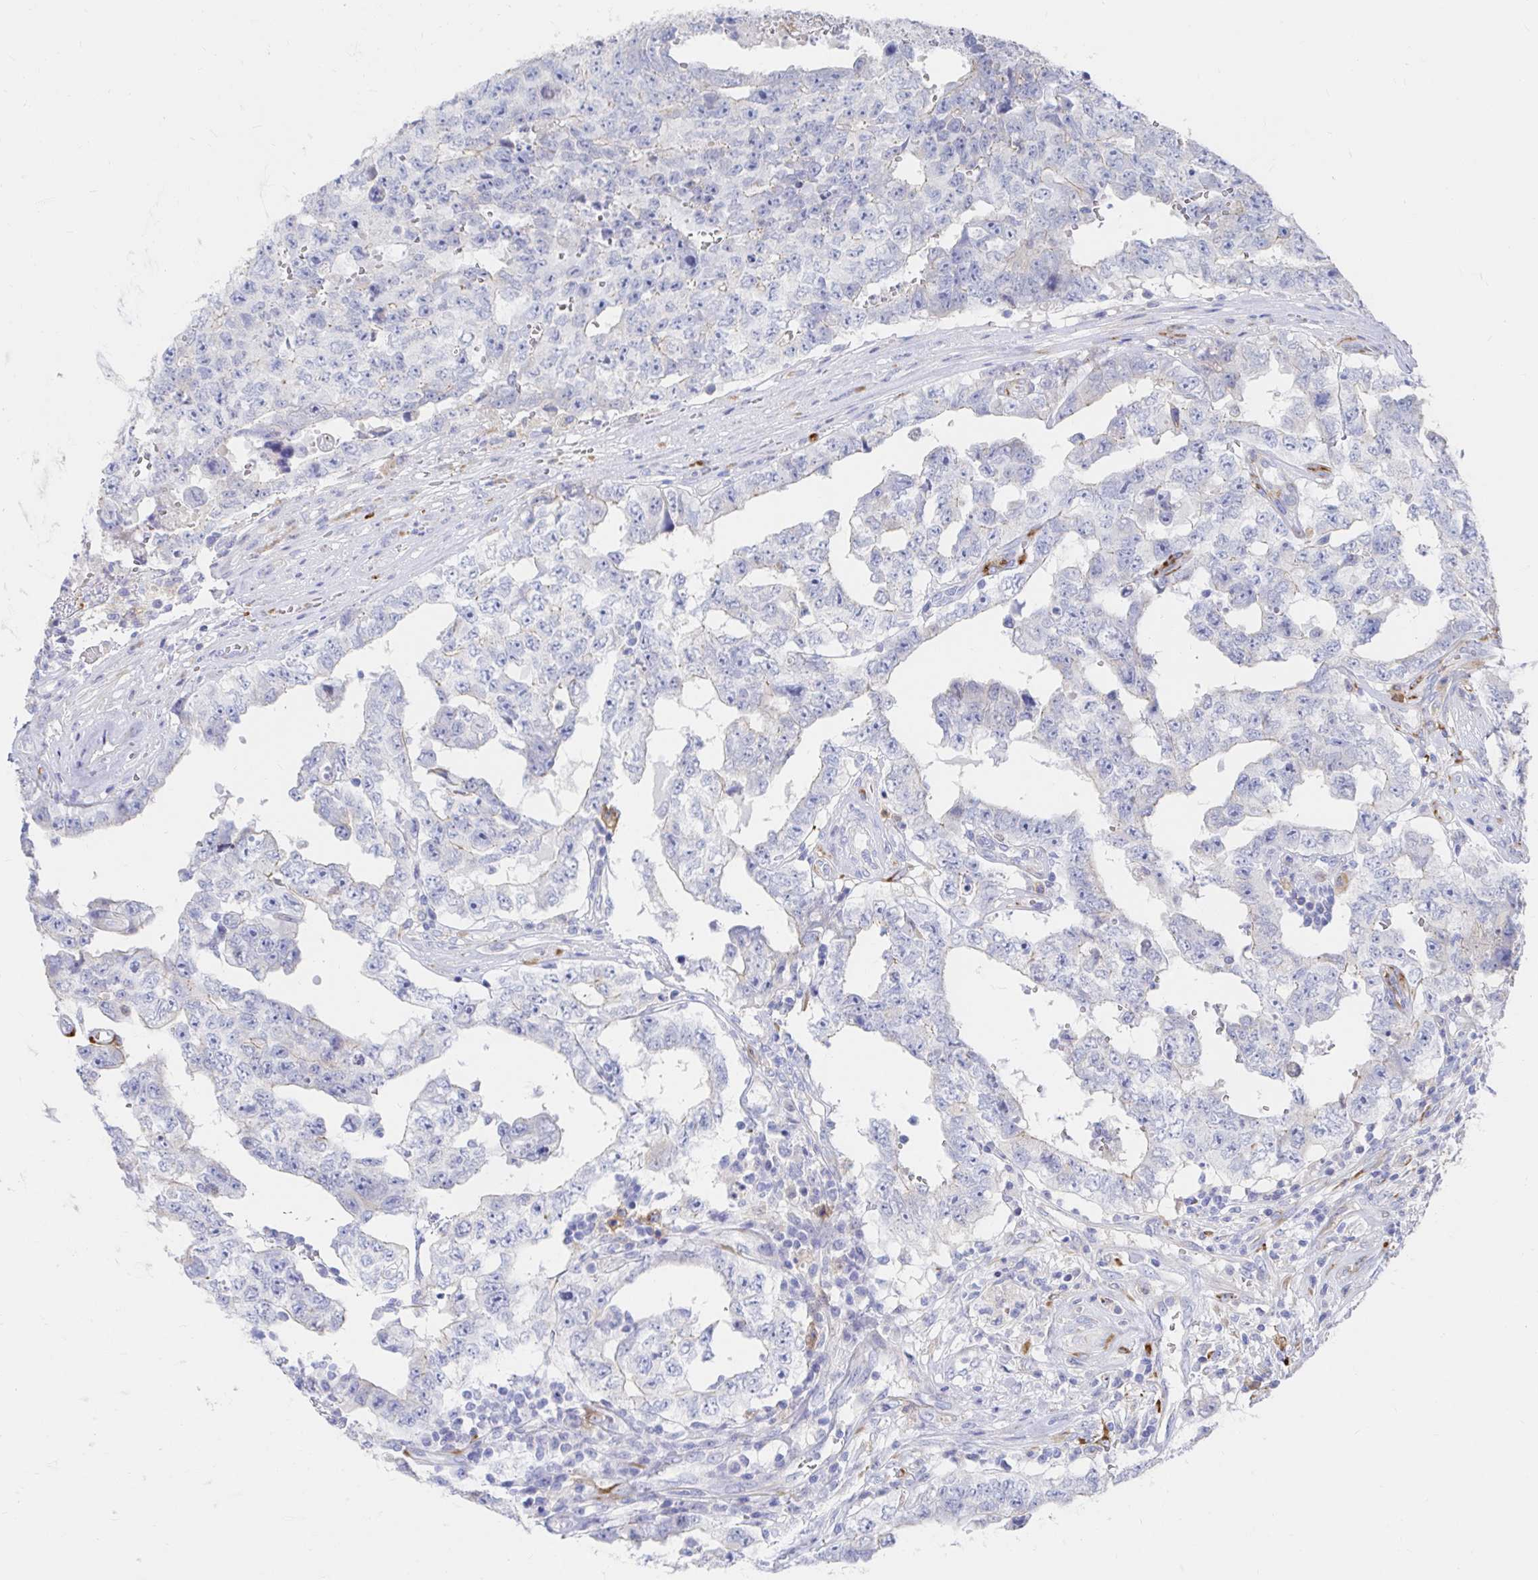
{"staining": {"intensity": "negative", "quantity": "none", "location": "none"}, "tissue": "testis cancer", "cell_type": "Tumor cells", "image_type": "cancer", "snomed": [{"axis": "morphology", "description": "Normal tissue, NOS"}, {"axis": "morphology", "description": "Carcinoma, Embryonal, NOS"}, {"axis": "topography", "description": "Testis"}, {"axis": "topography", "description": "Epididymis"}], "caption": "This is an immunohistochemistry (IHC) histopathology image of human testis cancer. There is no positivity in tumor cells.", "gene": "LAMC3", "patient": {"sex": "male", "age": 25}}